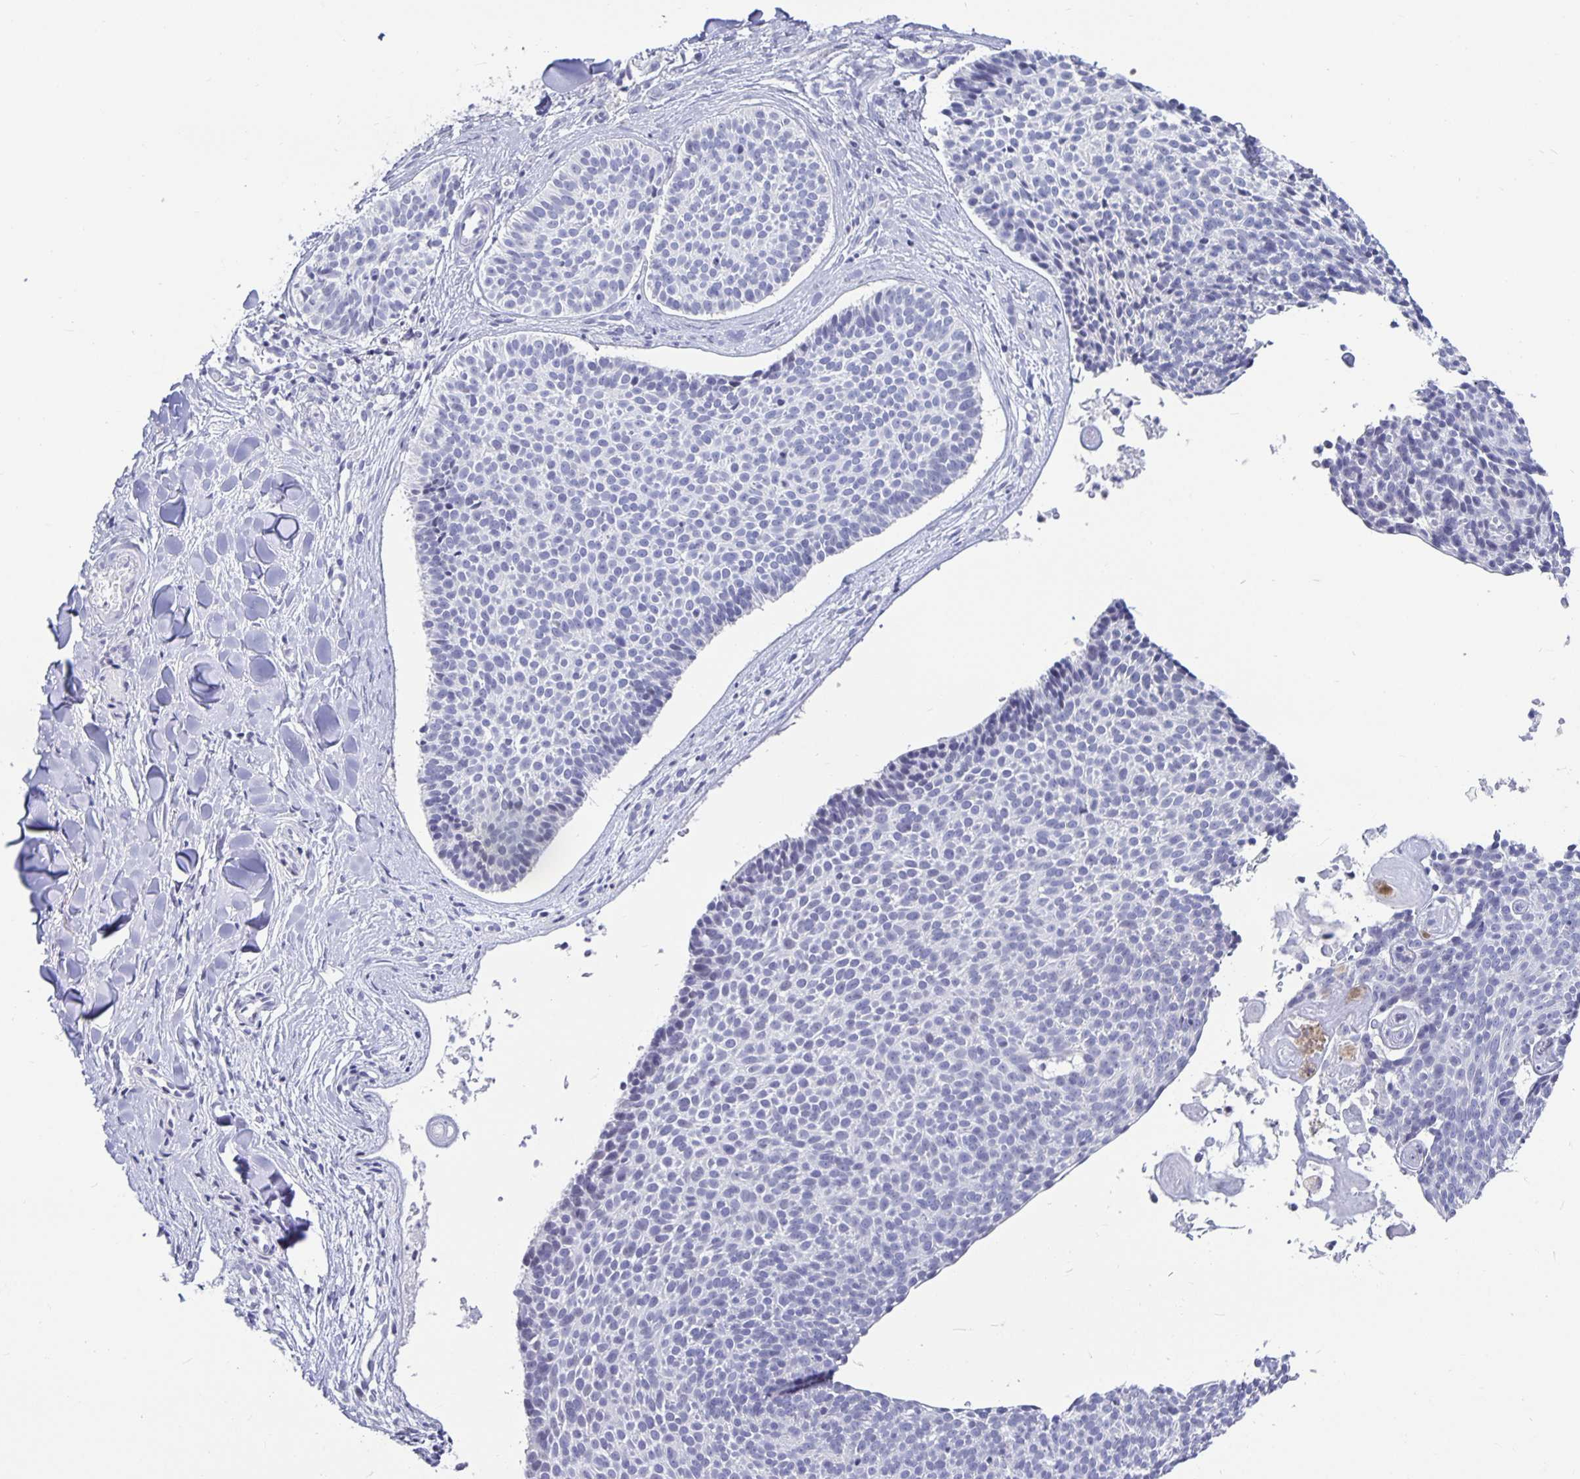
{"staining": {"intensity": "negative", "quantity": "none", "location": "none"}, "tissue": "skin cancer", "cell_type": "Tumor cells", "image_type": "cancer", "snomed": [{"axis": "morphology", "description": "Basal cell carcinoma"}, {"axis": "topography", "description": "Skin"}], "caption": "Skin cancer (basal cell carcinoma) stained for a protein using immunohistochemistry exhibits no expression tumor cells.", "gene": "OLIG2", "patient": {"sex": "male", "age": 82}}